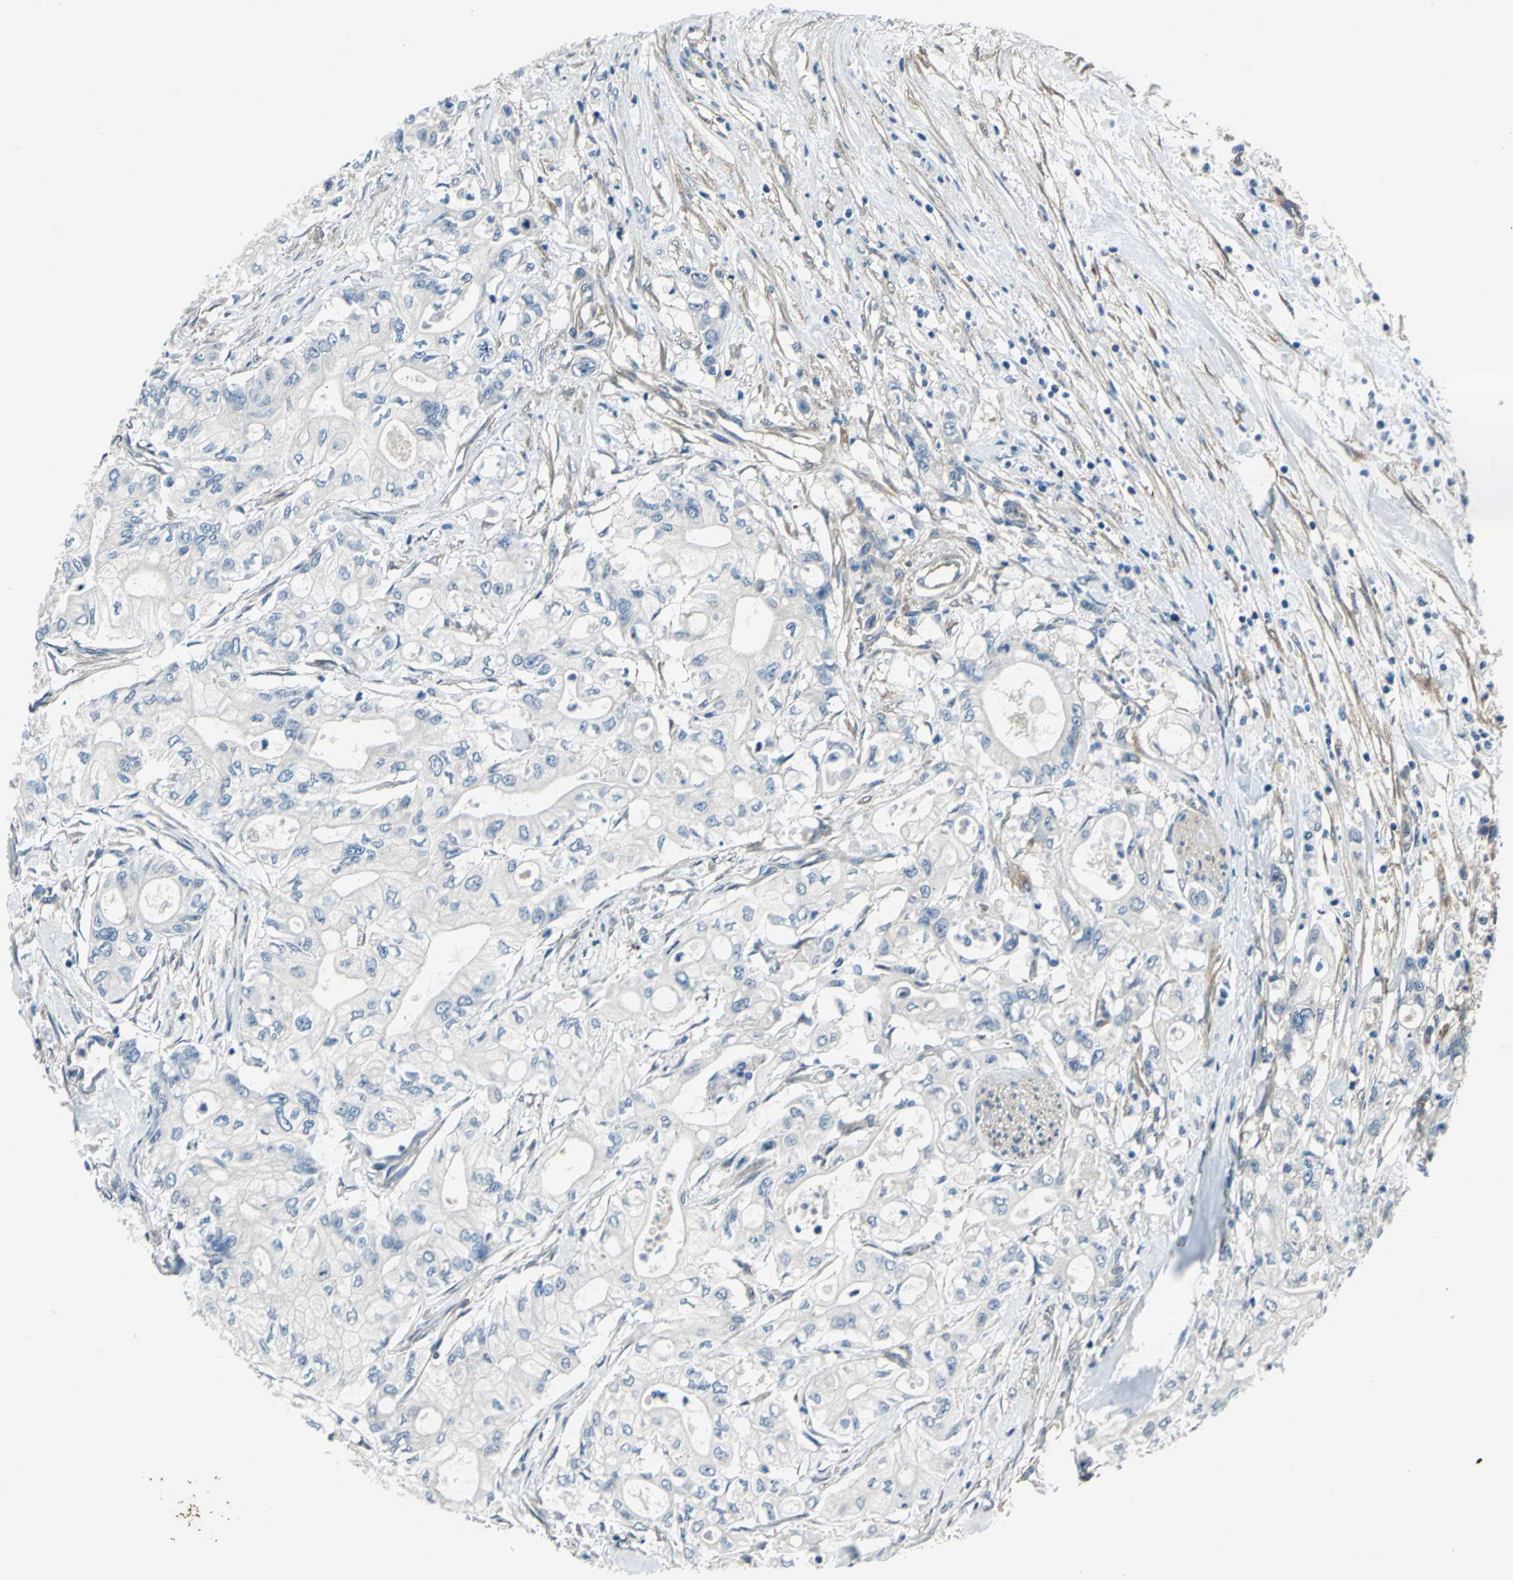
{"staining": {"intensity": "negative", "quantity": "none", "location": "none"}, "tissue": "pancreatic cancer", "cell_type": "Tumor cells", "image_type": "cancer", "snomed": [{"axis": "morphology", "description": "Adenocarcinoma, NOS"}, {"axis": "topography", "description": "Pancreas"}], "caption": "Immunohistochemical staining of human pancreatic cancer (adenocarcinoma) displays no significant staining in tumor cells.", "gene": "CDC42EP1", "patient": {"sex": "male", "age": 79}}